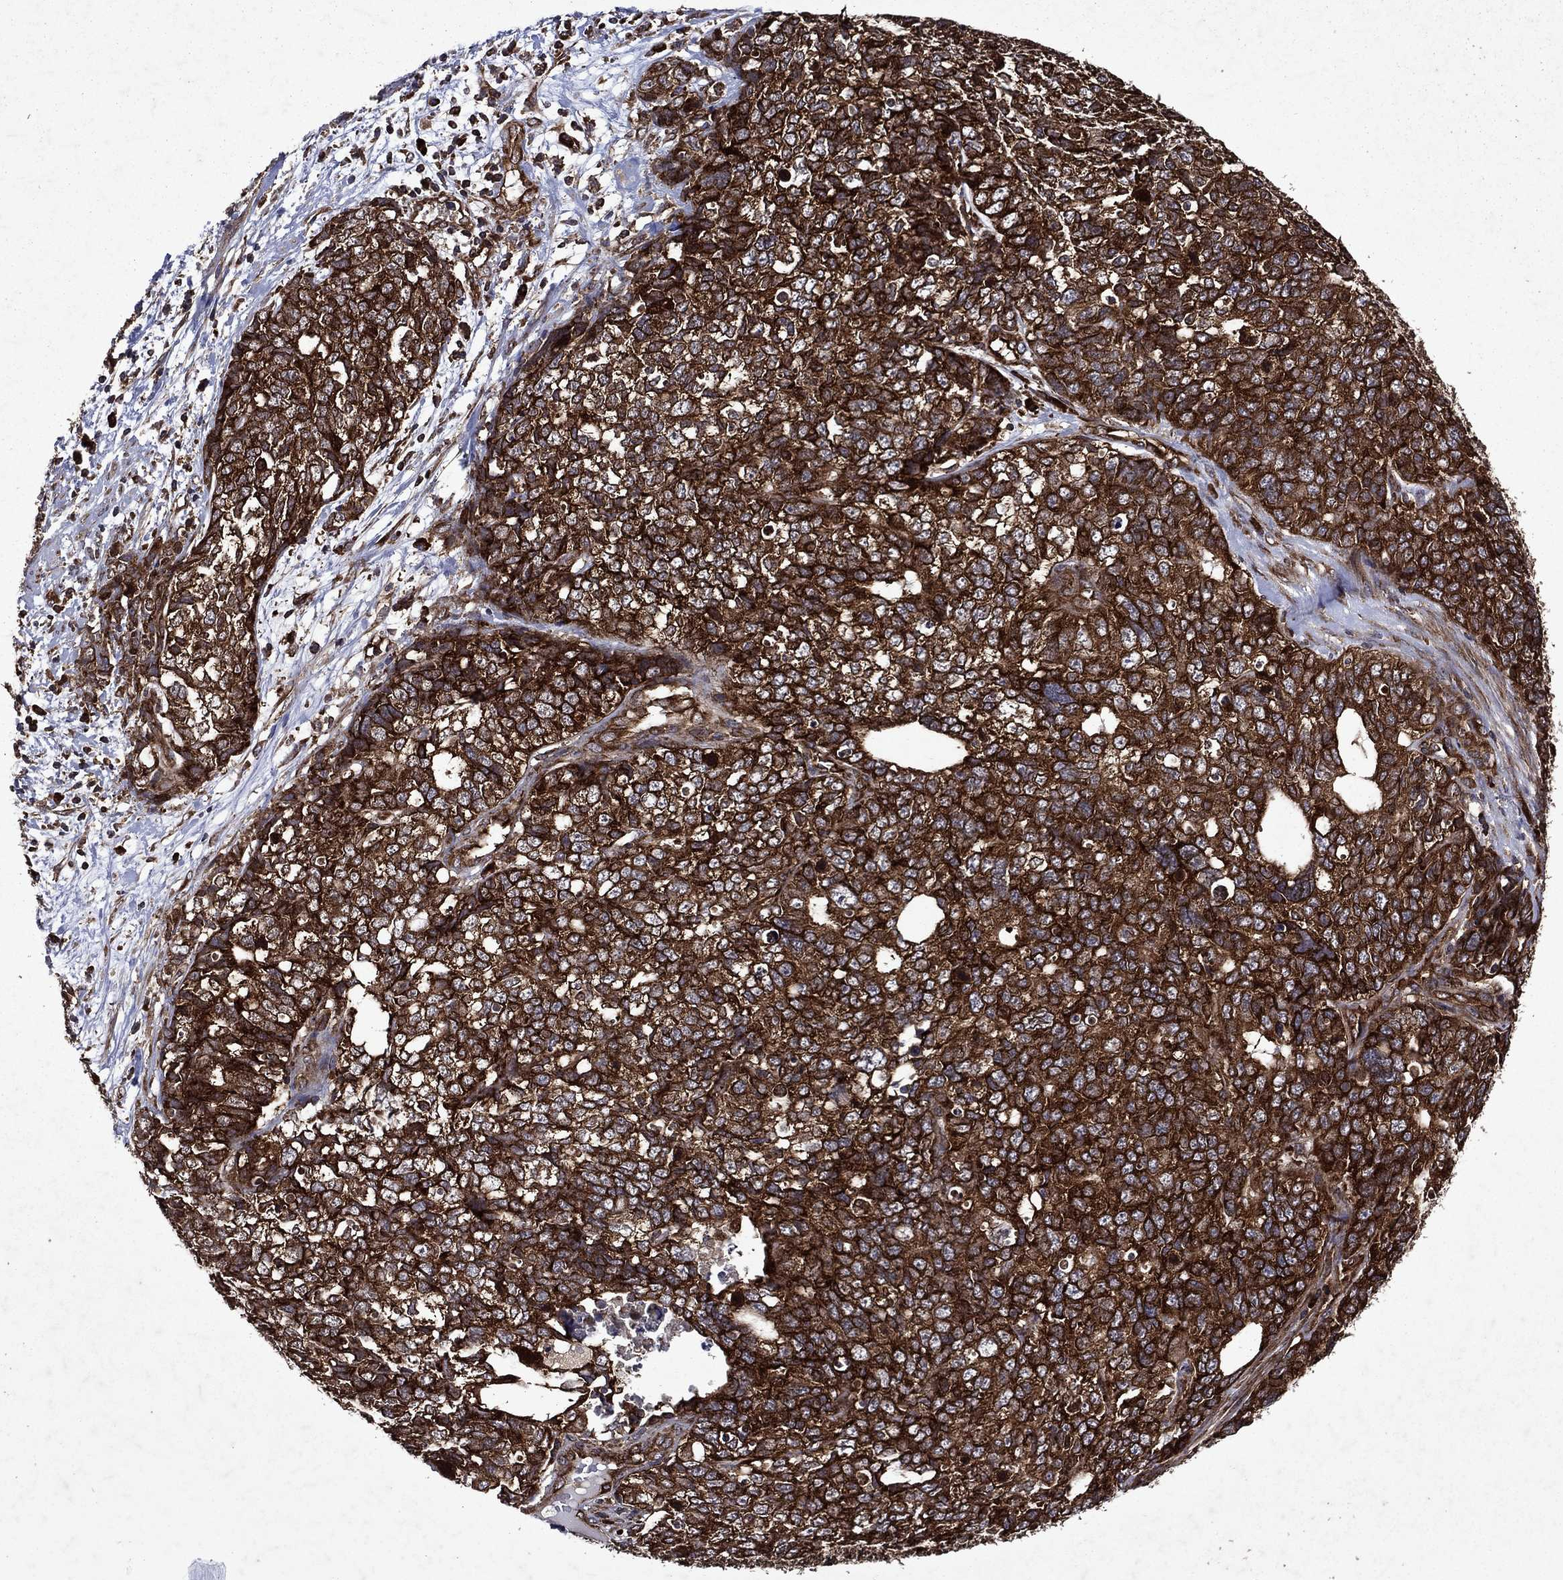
{"staining": {"intensity": "strong", "quantity": ">75%", "location": "cytoplasmic/membranous"}, "tissue": "cervical cancer", "cell_type": "Tumor cells", "image_type": "cancer", "snomed": [{"axis": "morphology", "description": "Squamous cell carcinoma, NOS"}, {"axis": "topography", "description": "Cervix"}], "caption": "There is high levels of strong cytoplasmic/membranous staining in tumor cells of cervical cancer (squamous cell carcinoma), as demonstrated by immunohistochemical staining (brown color).", "gene": "EIF2B4", "patient": {"sex": "female", "age": 63}}